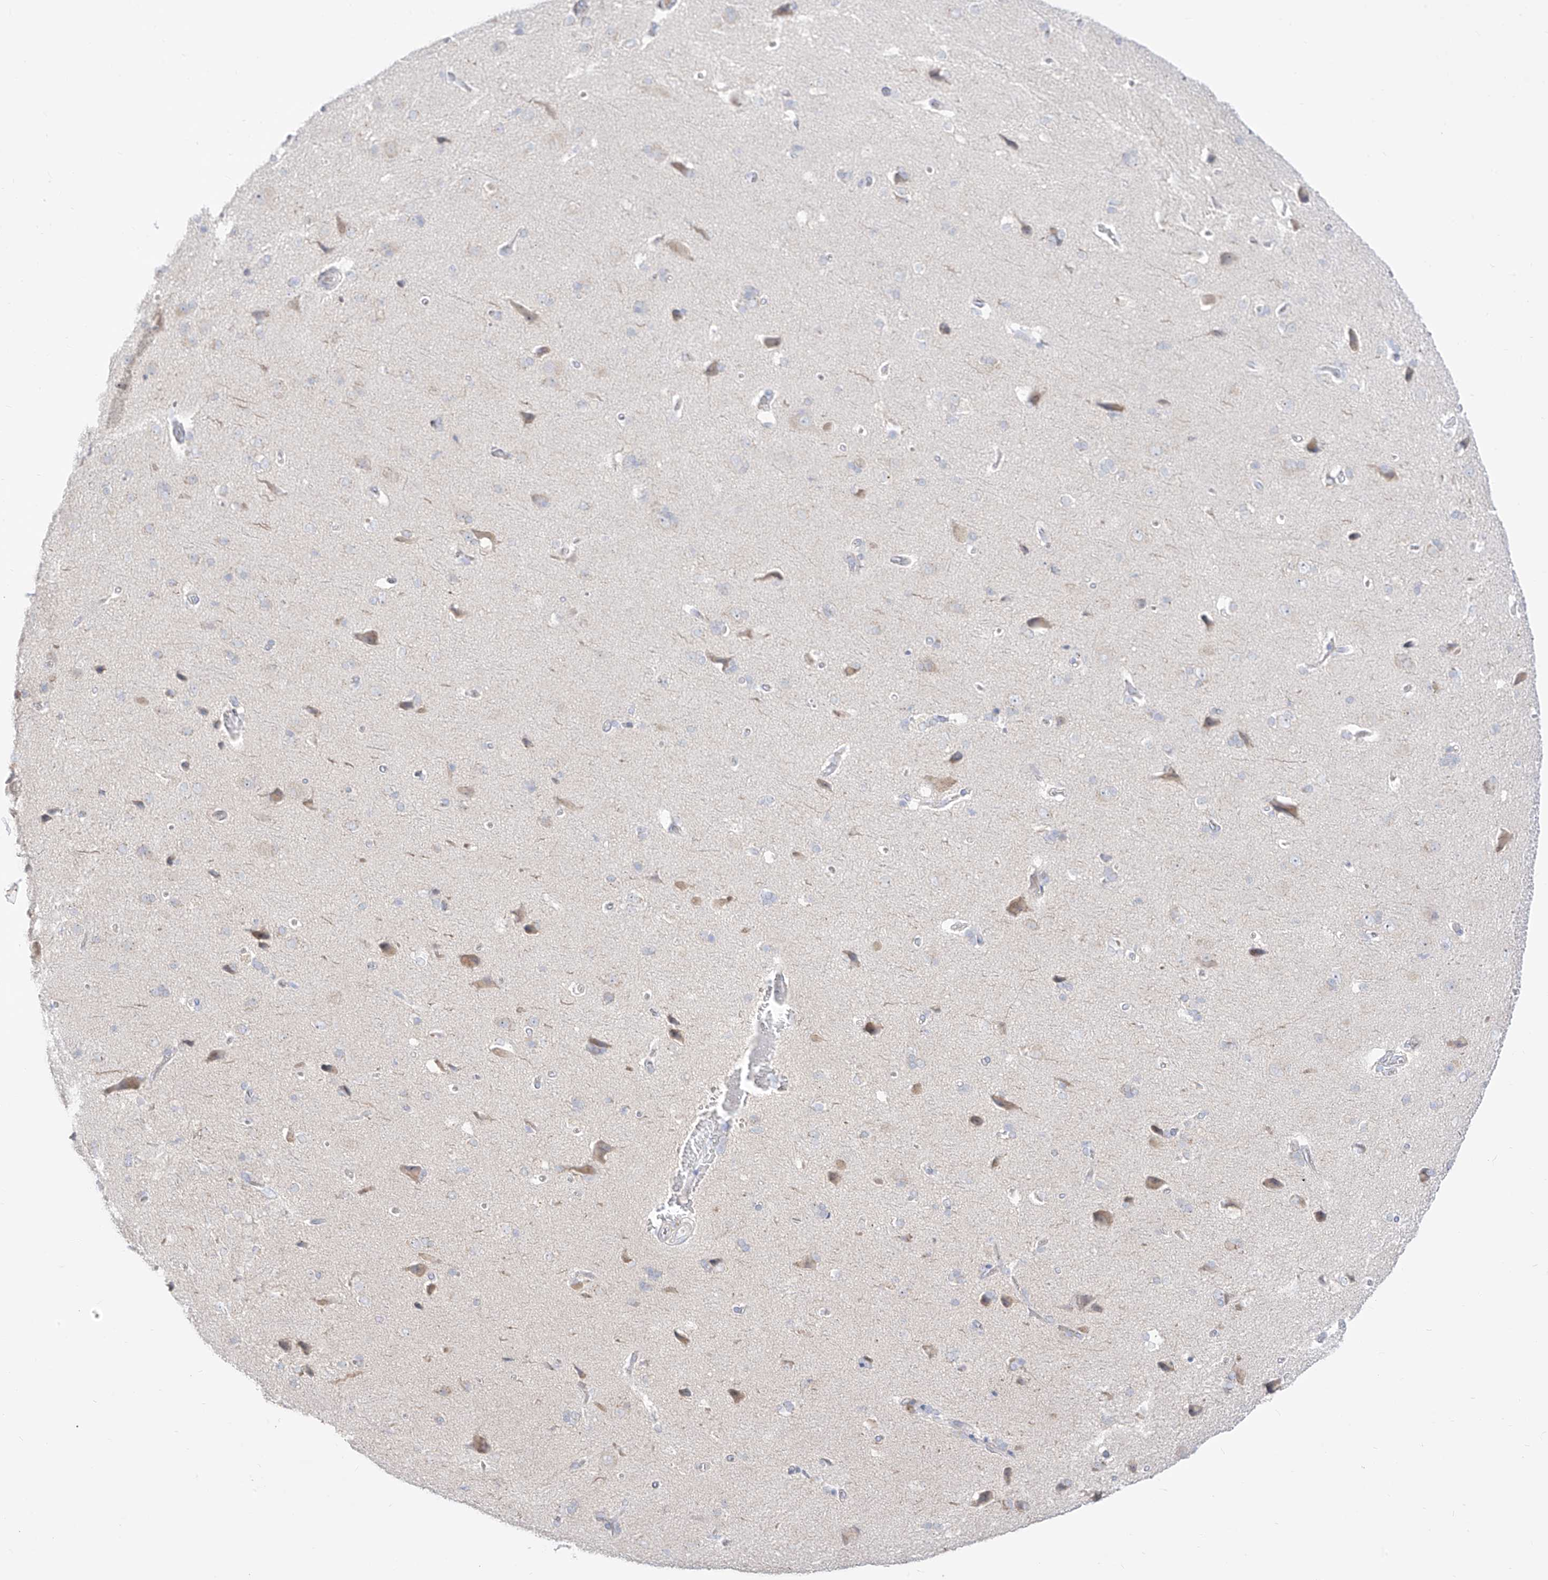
{"staining": {"intensity": "negative", "quantity": "none", "location": "none"}, "tissue": "cerebral cortex", "cell_type": "Endothelial cells", "image_type": "normal", "snomed": [{"axis": "morphology", "description": "Normal tissue, NOS"}, {"axis": "topography", "description": "Cerebral cortex"}], "caption": "IHC image of benign cerebral cortex: human cerebral cortex stained with DAB (3,3'-diaminobenzidine) exhibits no significant protein positivity in endothelial cells.", "gene": "SYTL3", "patient": {"sex": "male", "age": 62}}